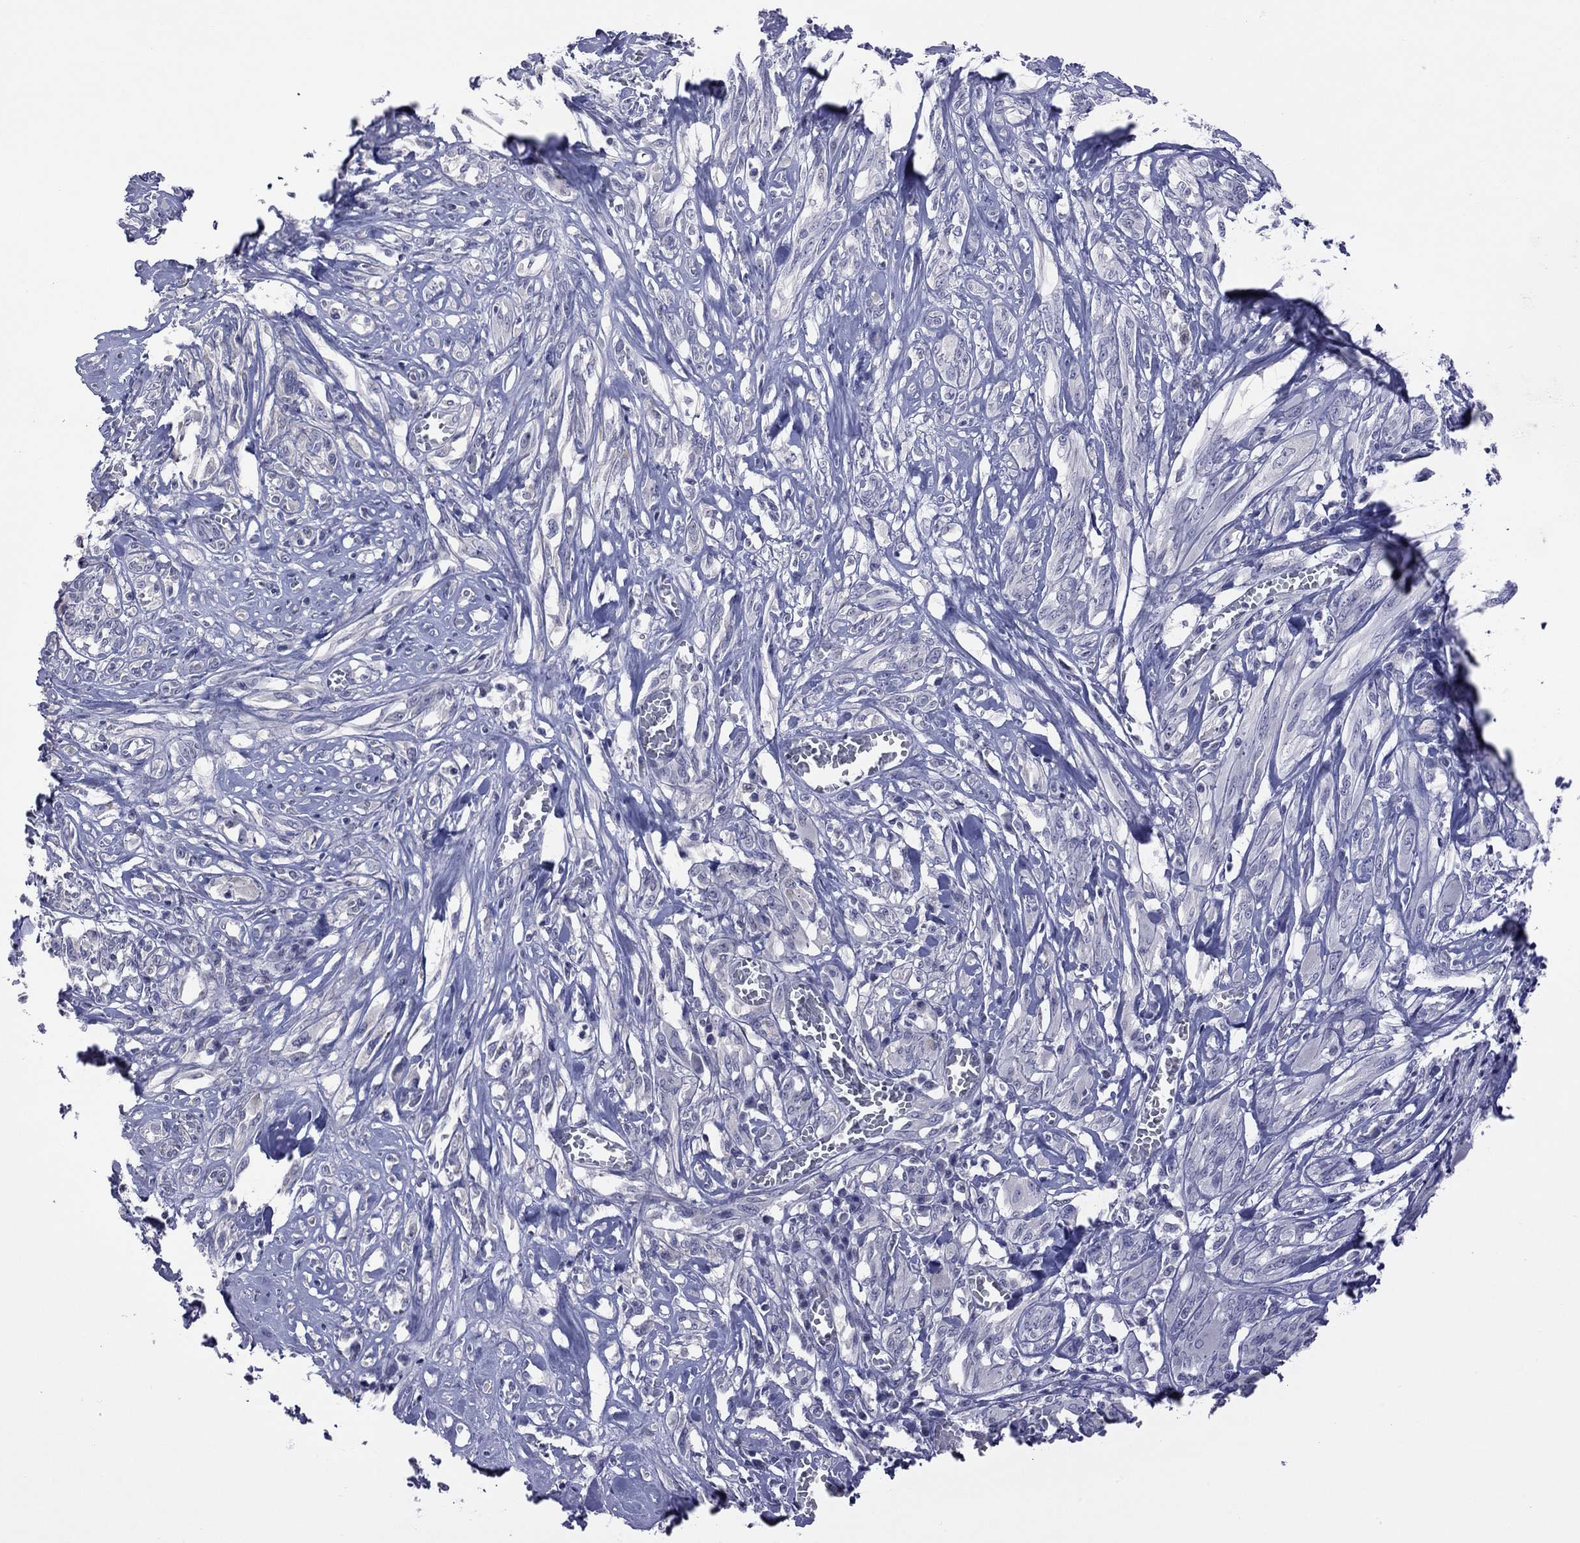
{"staining": {"intensity": "negative", "quantity": "none", "location": "none"}, "tissue": "melanoma", "cell_type": "Tumor cells", "image_type": "cancer", "snomed": [{"axis": "morphology", "description": "Malignant melanoma, NOS"}, {"axis": "topography", "description": "Skin"}], "caption": "Malignant melanoma was stained to show a protein in brown. There is no significant positivity in tumor cells.", "gene": "HYLS1", "patient": {"sex": "female", "age": 91}}